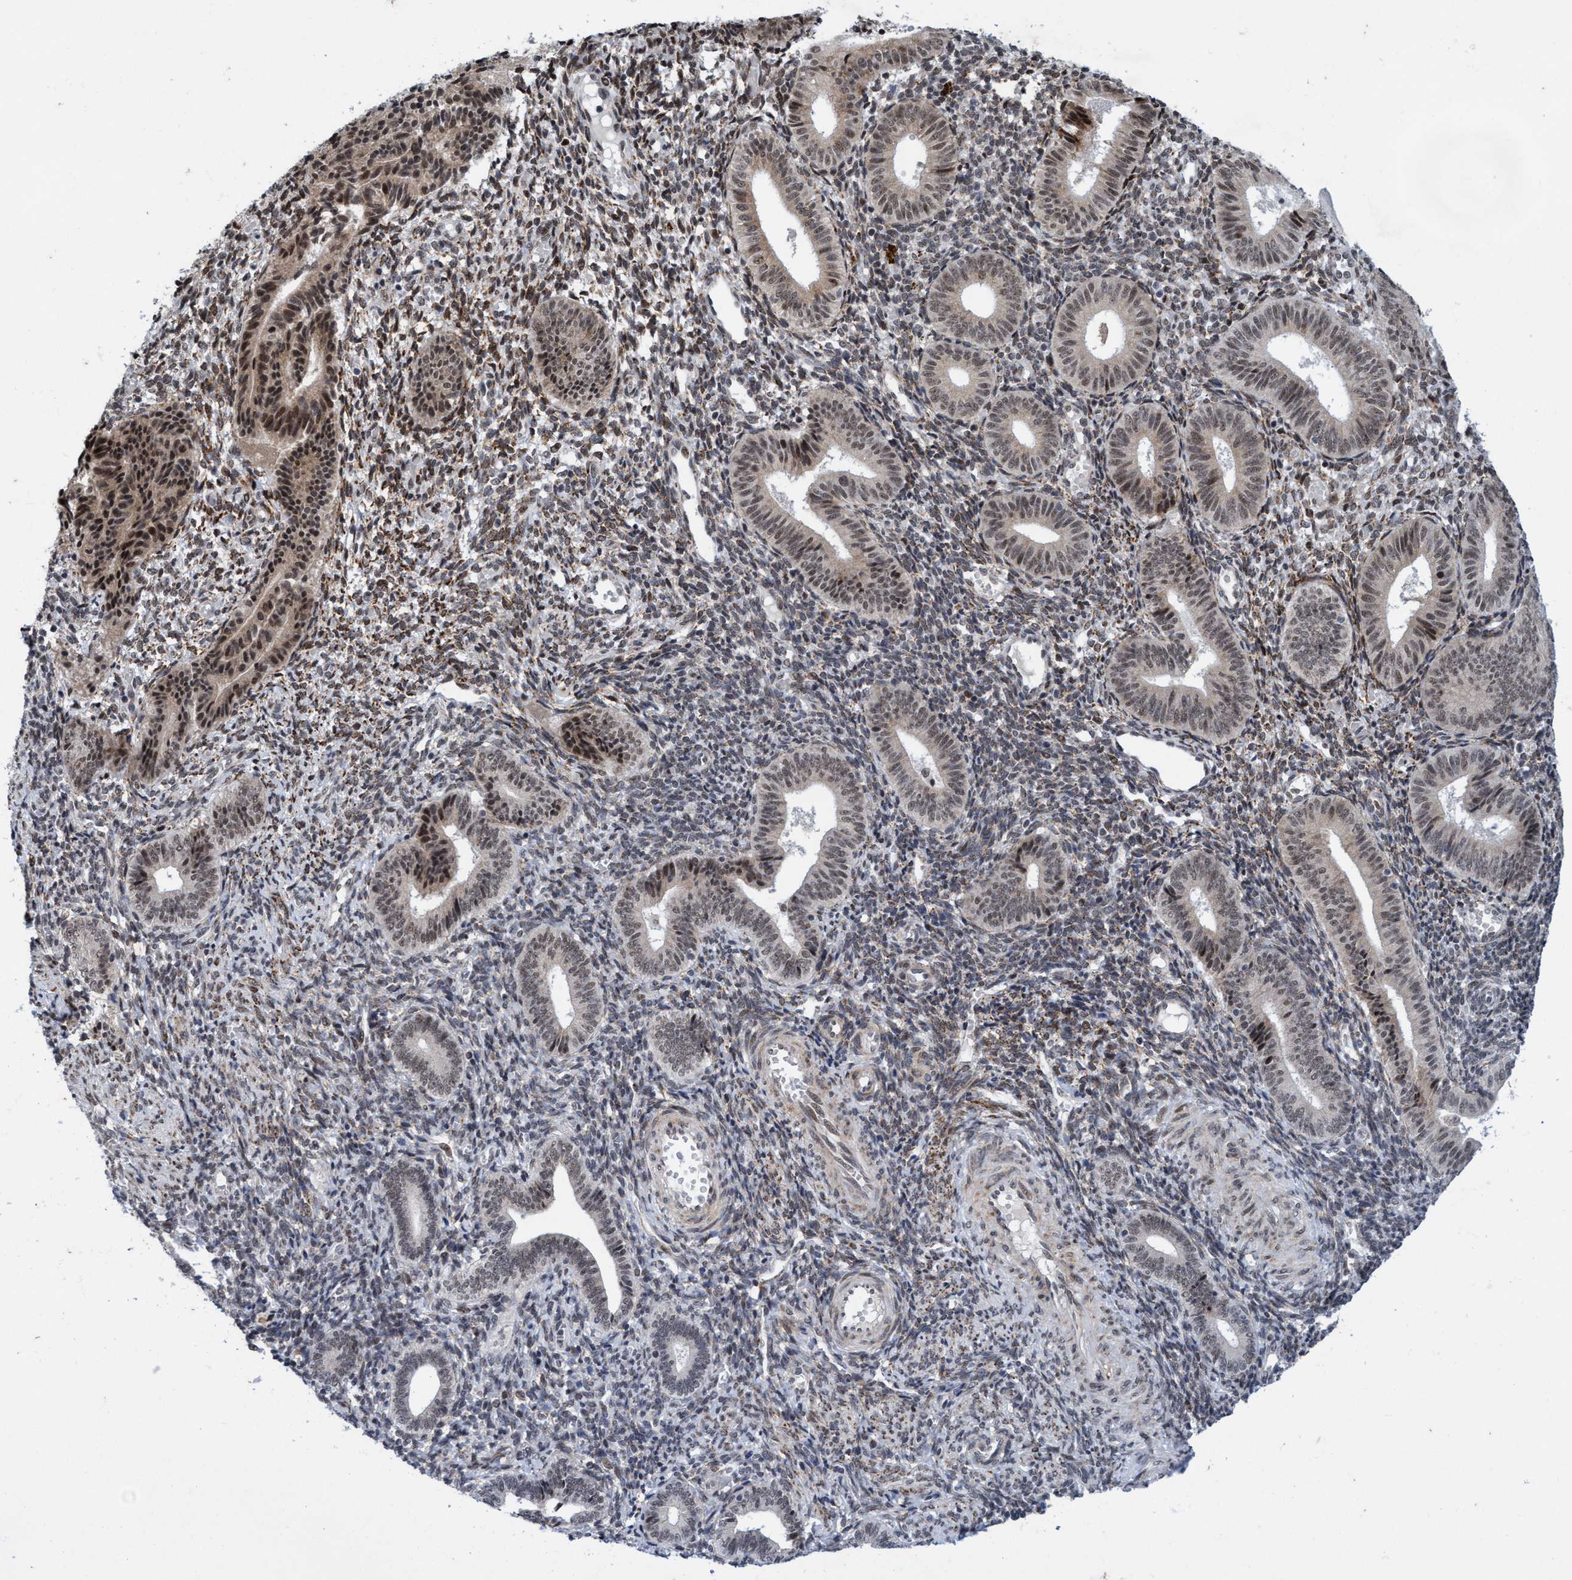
{"staining": {"intensity": "weak", "quantity": ">75%", "location": "nuclear"}, "tissue": "endometrium", "cell_type": "Cells in endometrial stroma", "image_type": "normal", "snomed": [{"axis": "morphology", "description": "Normal tissue, NOS"}, {"axis": "topography", "description": "Uterus"}, {"axis": "topography", "description": "Endometrium"}], "caption": "A low amount of weak nuclear positivity is appreciated in approximately >75% of cells in endometrial stroma in benign endometrium. (Stains: DAB (3,3'-diaminobenzidine) in brown, nuclei in blue, Microscopy: brightfield microscopy at high magnification).", "gene": "GLT6D1", "patient": {"sex": "female", "age": 33}}